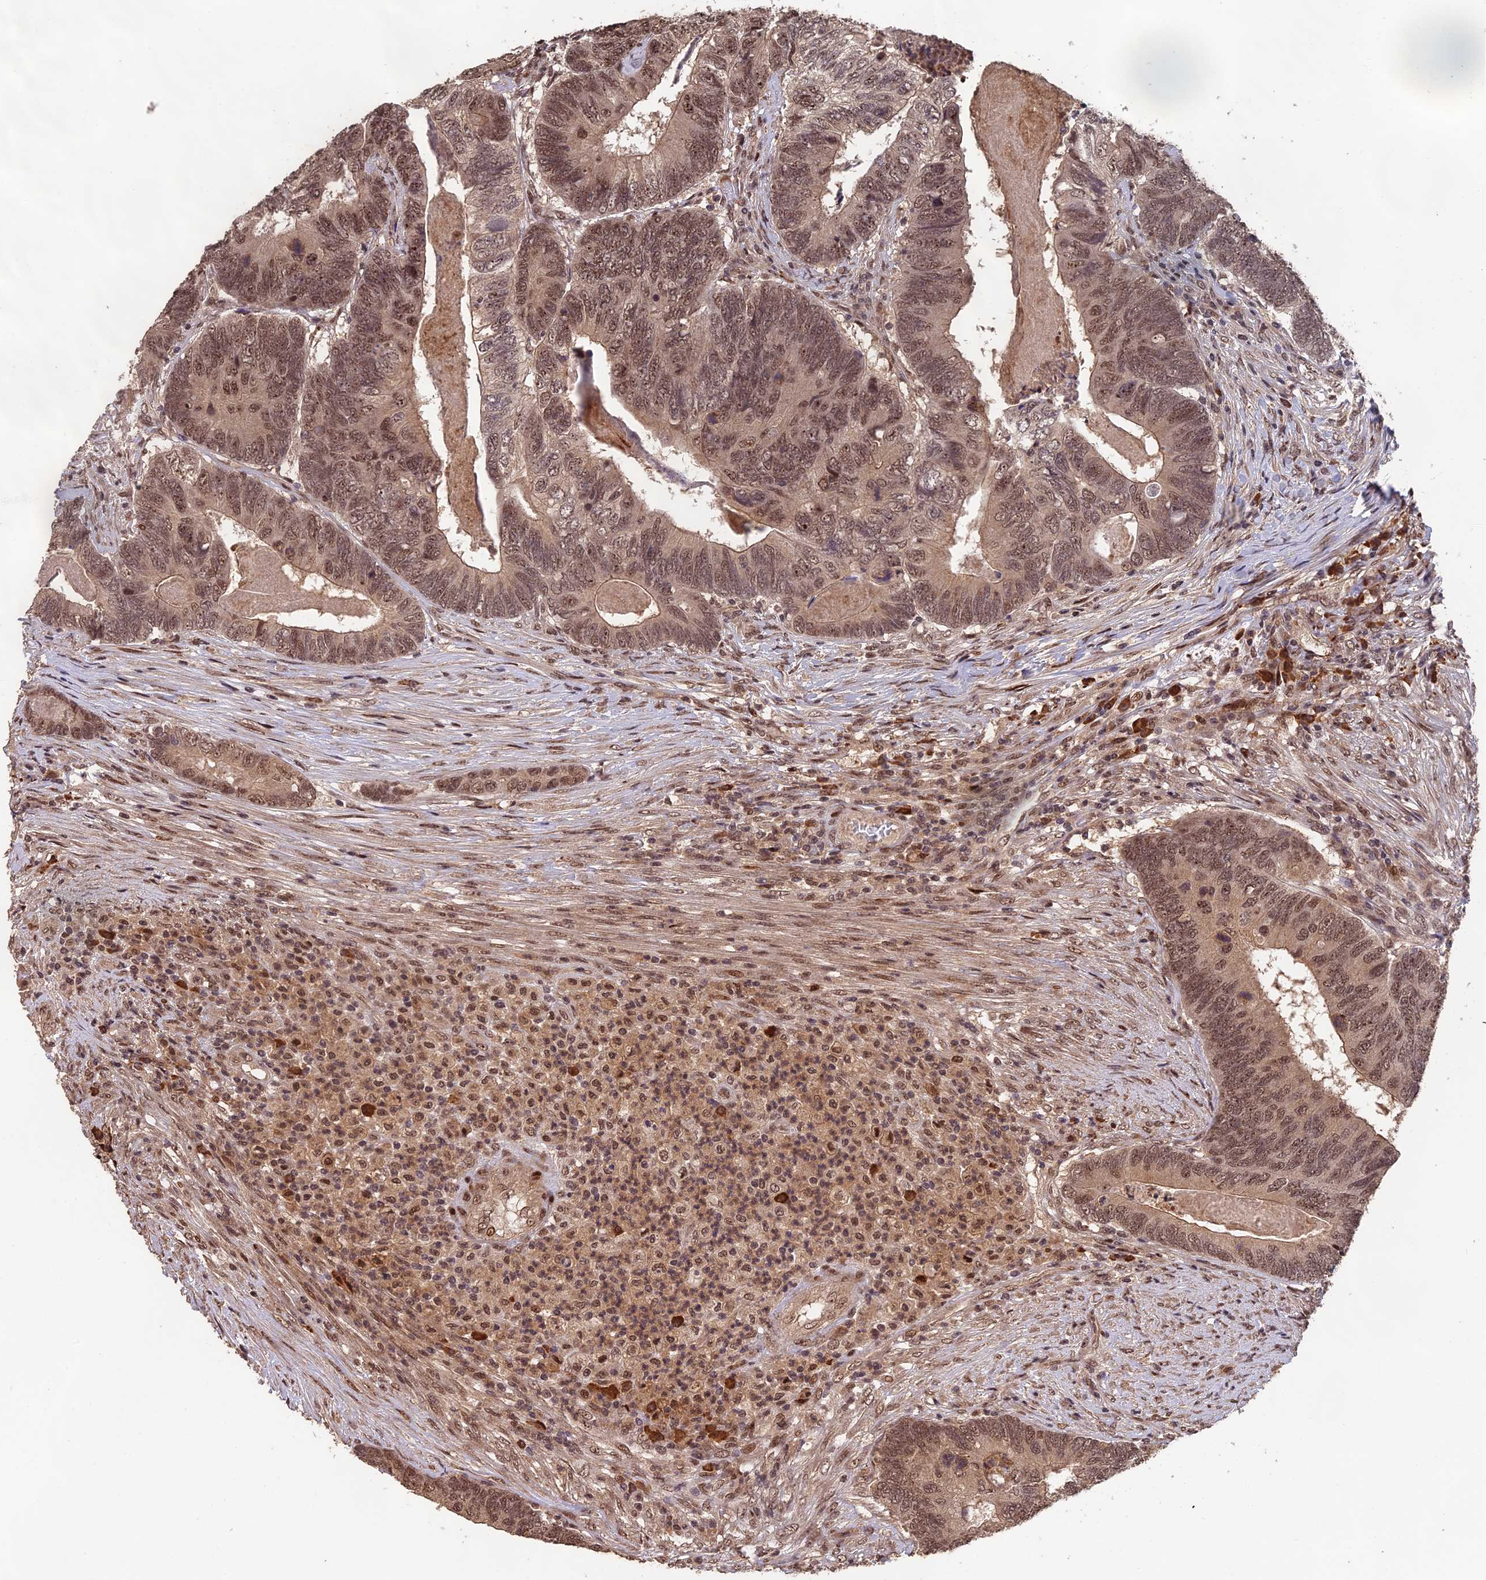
{"staining": {"intensity": "moderate", "quantity": ">75%", "location": "nuclear"}, "tissue": "colorectal cancer", "cell_type": "Tumor cells", "image_type": "cancer", "snomed": [{"axis": "morphology", "description": "Adenocarcinoma, NOS"}, {"axis": "topography", "description": "Colon"}], "caption": "Colorectal adenocarcinoma stained with DAB immunohistochemistry exhibits medium levels of moderate nuclear positivity in approximately >75% of tumor cells. Using DAB (3,3'-diaminobenzidine) (brown) and hematoxylin (blue) stains, captured at high magnification using brightfield microscopy.", "gene": "OSBPL1A", "patient": {"sex": "female", "age": 67}}